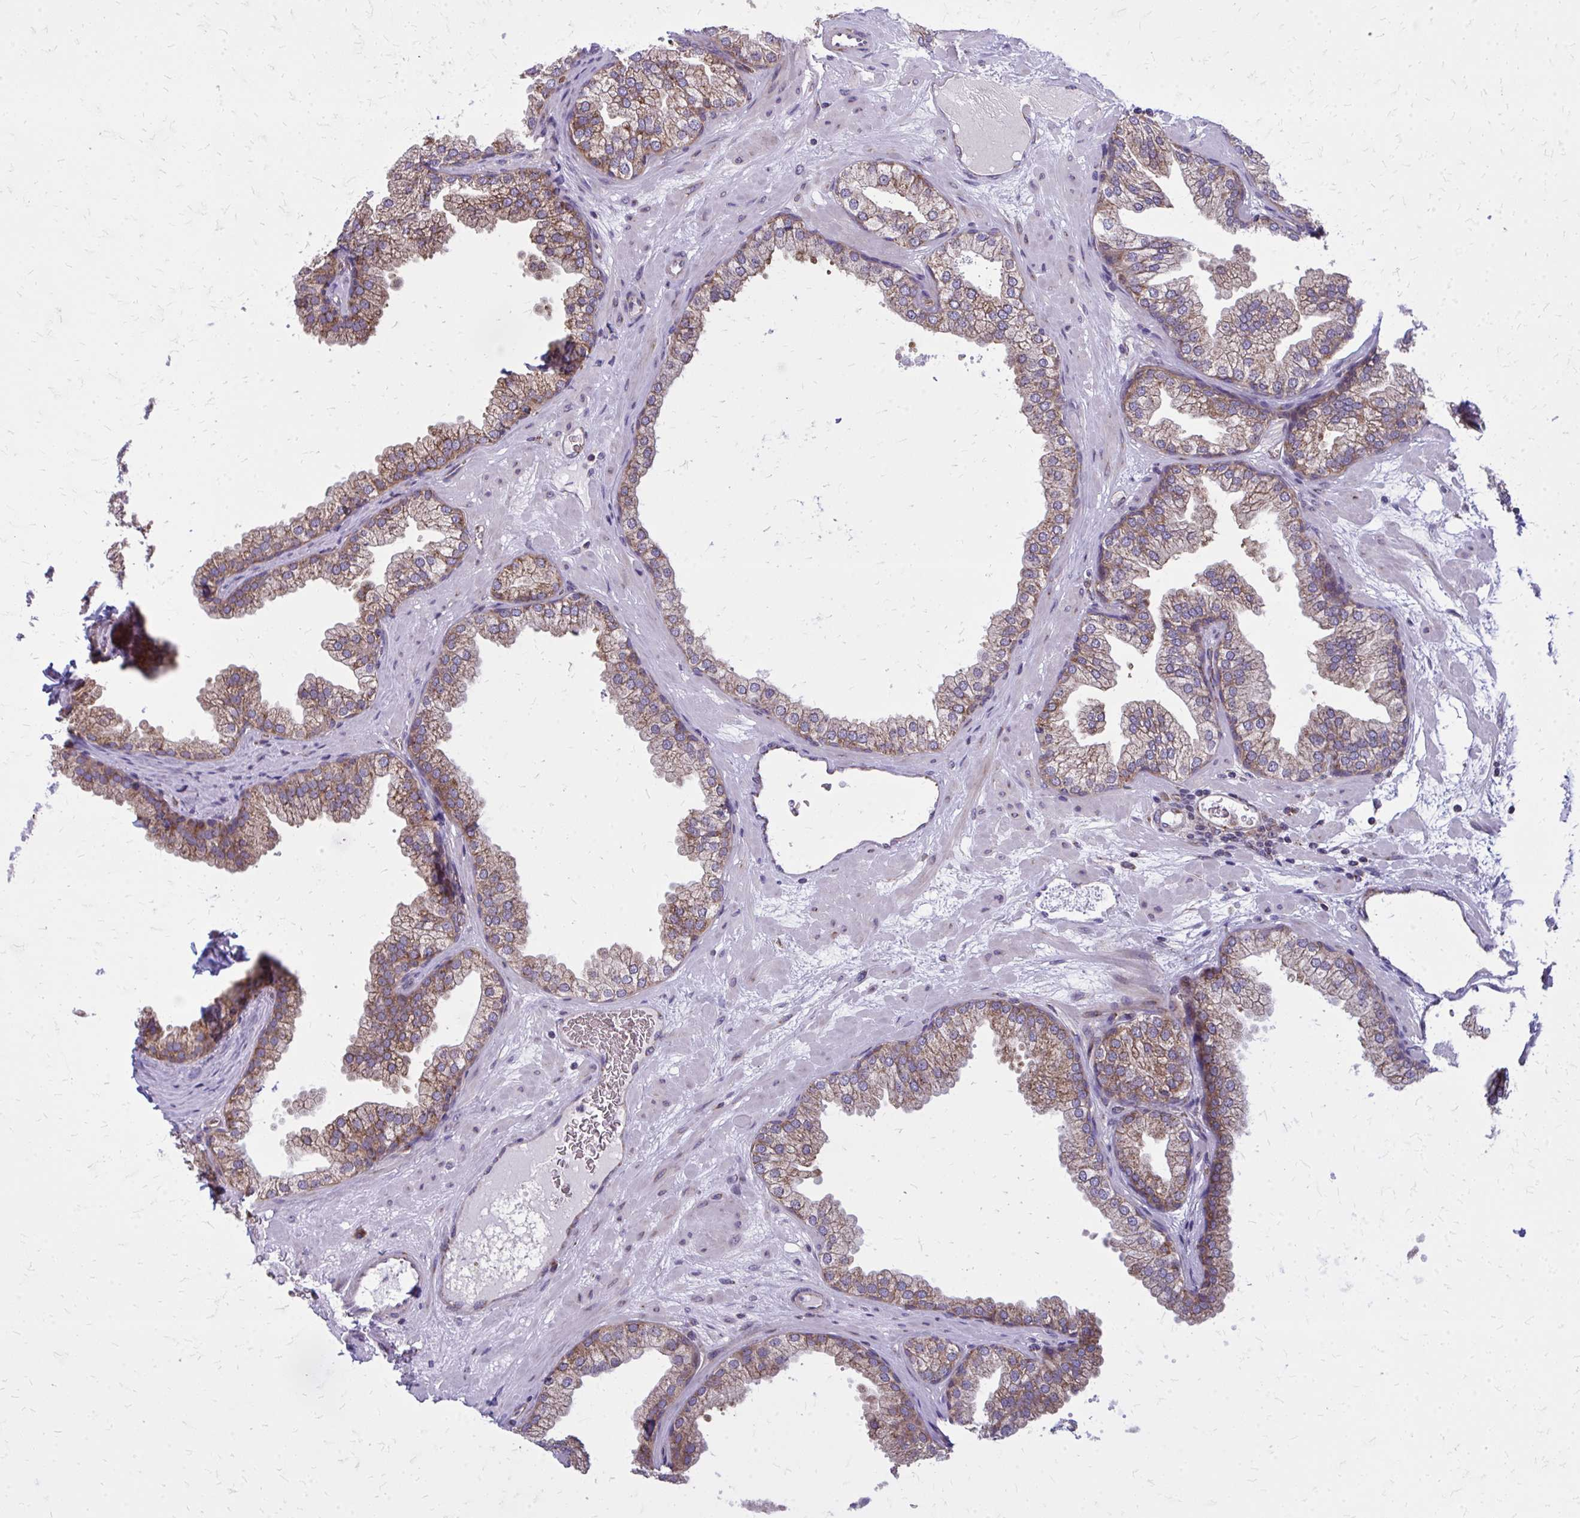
{"staining": {"intensity": "moderate", "quantity": "25%-75%", "location": "cytoplasmic/membranous"}, "tissue": "prostate", "cell_type": "Glandular cells", "image_type": "normal", "snomed": [{"axis": "morphology", "description": "Normal tissue, NOS"}, {"axis": "topography", "description": "Prostate"}], "caption": "Immunohistochemistry (IHC) of benign human prostate demonstrates medium levels of moderate cytoplasmic/membranous positivity in approximately 25%-75% of glandular cells. (brown staining indicates protein expression, while blue staining denotes nuclei).", "gene": "PDK4", "patient": {"sex": "male", "age": 37}}